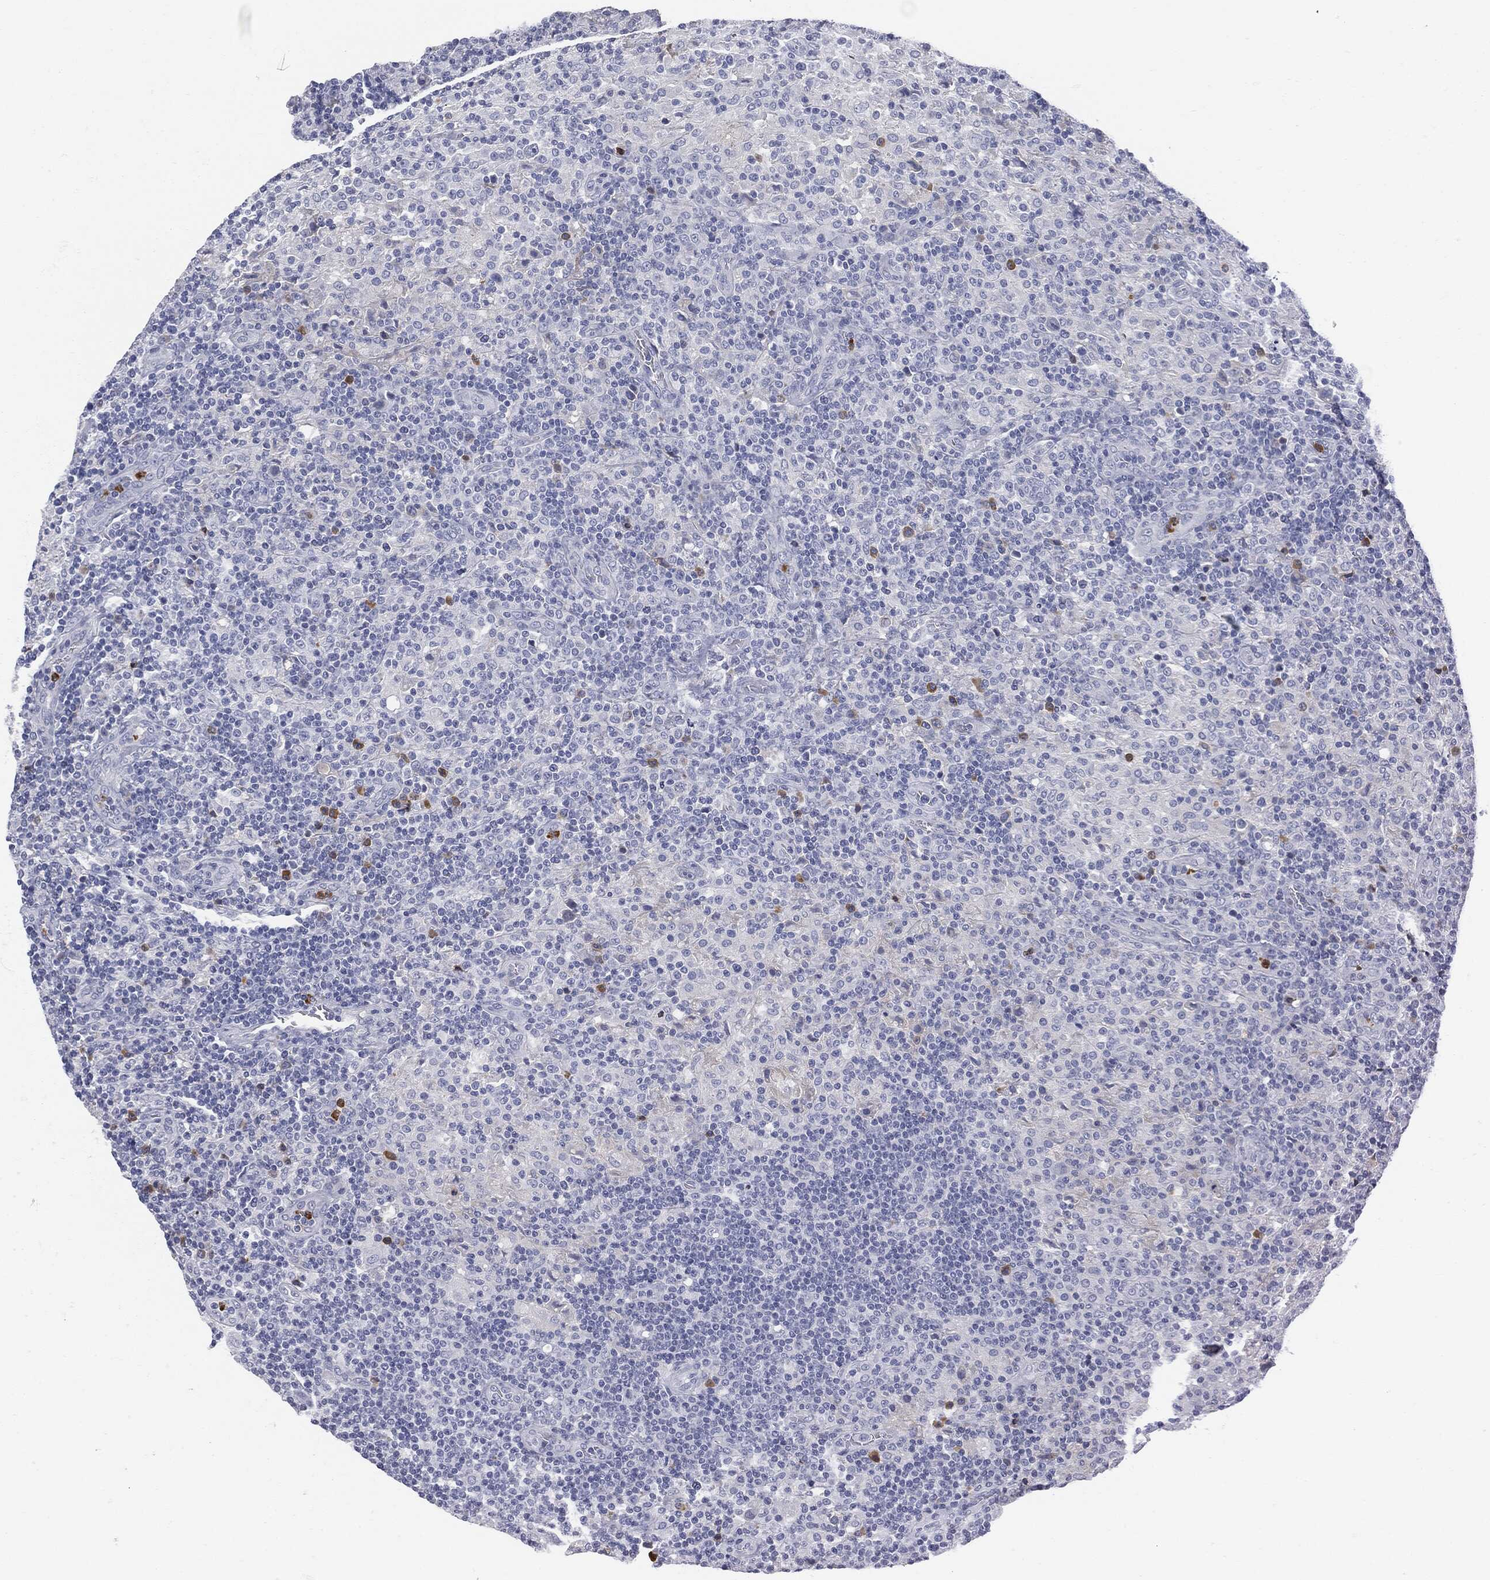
{"staining": {"intensity": "negative", "quantity": "none", "location": "none"}, "tissue": "lymphoma", "cell_type": "Tumor cells", "image_type": "cancer", "snomed": [{"axis": "morphology", "description": "Hodgkin's disease, NOS"}, {"axis": "topography", "description": "Lymph node"}], "caption": "Tumor cells are negative for brown protein staining in lymphoma.", "gene": "BTK", "patient": {"sex": "male", "age": 70}}